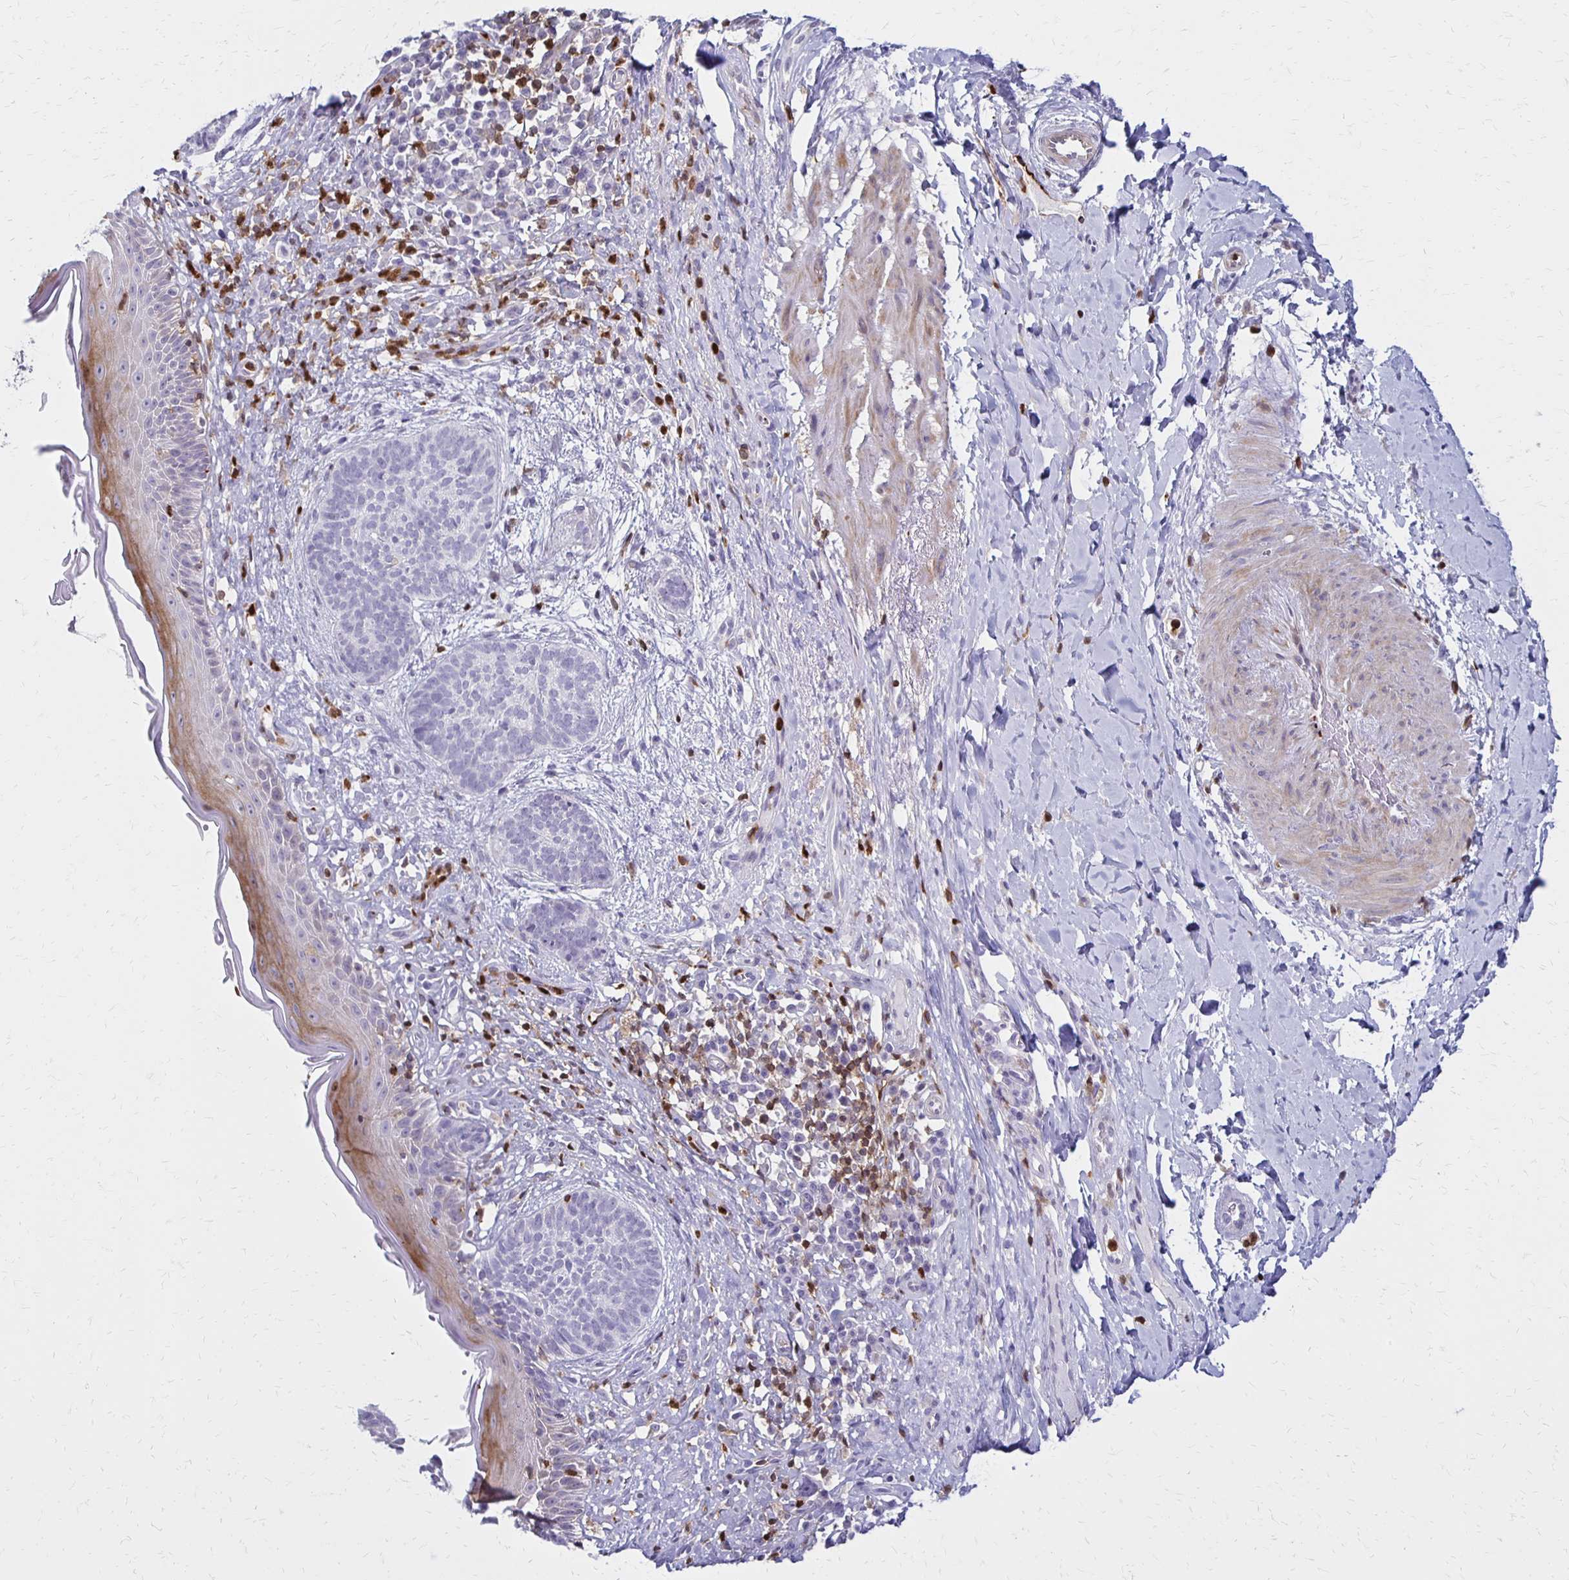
{"staining": {"intensity": "negative", "quantity": "none", "location": "none"}, "tissue": "skin cancer", "cell_type": "Tumor cells", "image_type": "cancer", "snomed": [{"axis": "morphology", "description": "Basal cell carcinoma"}, {"axis": "topography", "description": "Skin"}], "caption": "This is an immunohistochemistry image of skin basal cell carcinoma. There is no positivity in tumor cells.", "gene": "CCL21", "patient": {"sex": "male", "age": 89}}